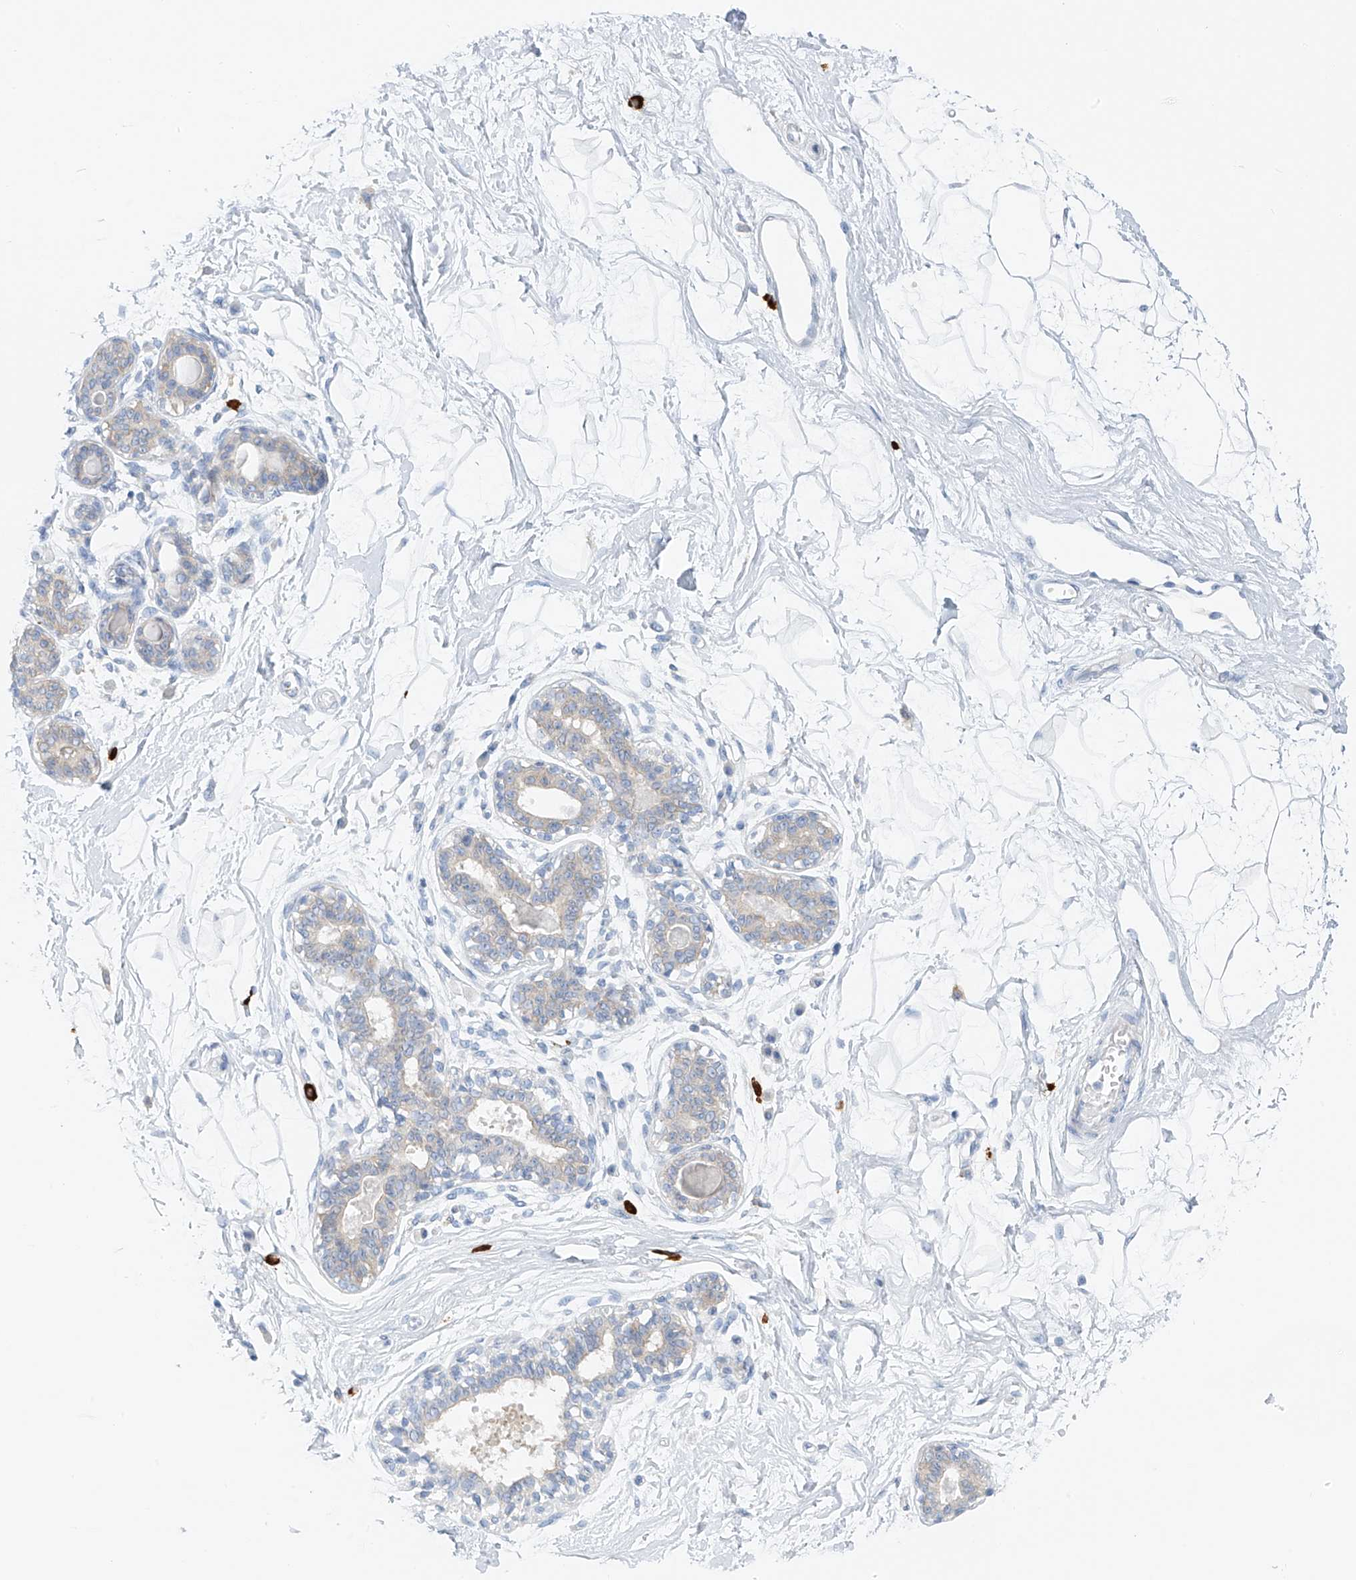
{"staining": {"intensity": "negative", "quantity": "none", "location": "none"}, "tissue": "breast", "cell_type": "Adipocytes", "image_type": "normal", "snomed": [{"axis": "morphology", "description": "Normal tissue, NOS"}, {"axis": "topography", "description": "Breast"}], "caption": "Human breast stained for a protein using immunohistochemistry shows no expression in adipocytes.", "gene": "POMGNT2", "patient": {"sex": "female", "age": 45}}